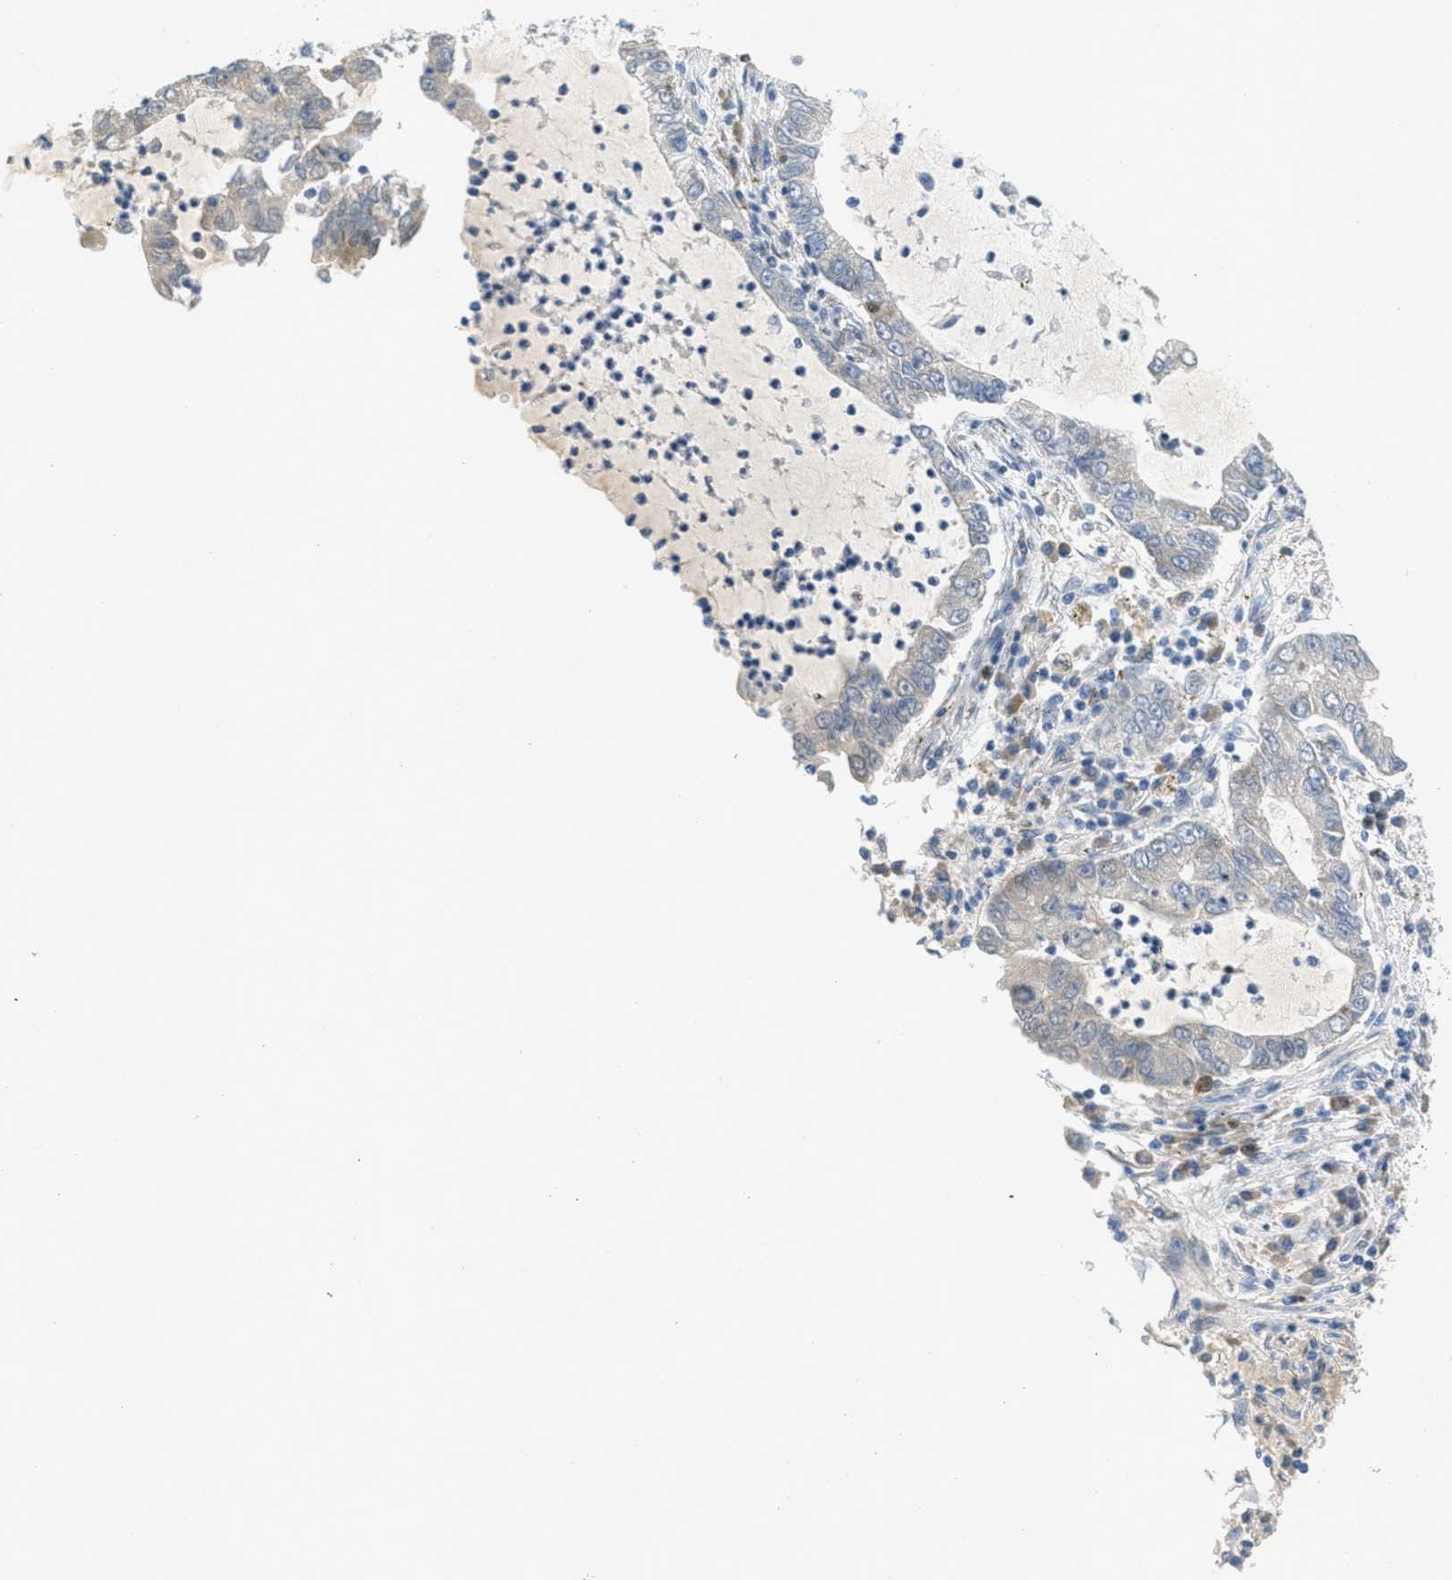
{"staining": {"intensity": "negative", "quantity": "none", "location": "none"}, "tissue": "lung cancer", "cell_type": "Tumor cells", "image_type": "cancer", "snomed": [{"axis": "morphology", "description": "Adenocarcinoma, NOS"}, {"axis": "topography", "description": "Lung"}], "caption": "Tumor cells are negative for brown protein staining in lung cancer.", "gene": "ORC6", "patient": {"sex": "female", "age": 51}}